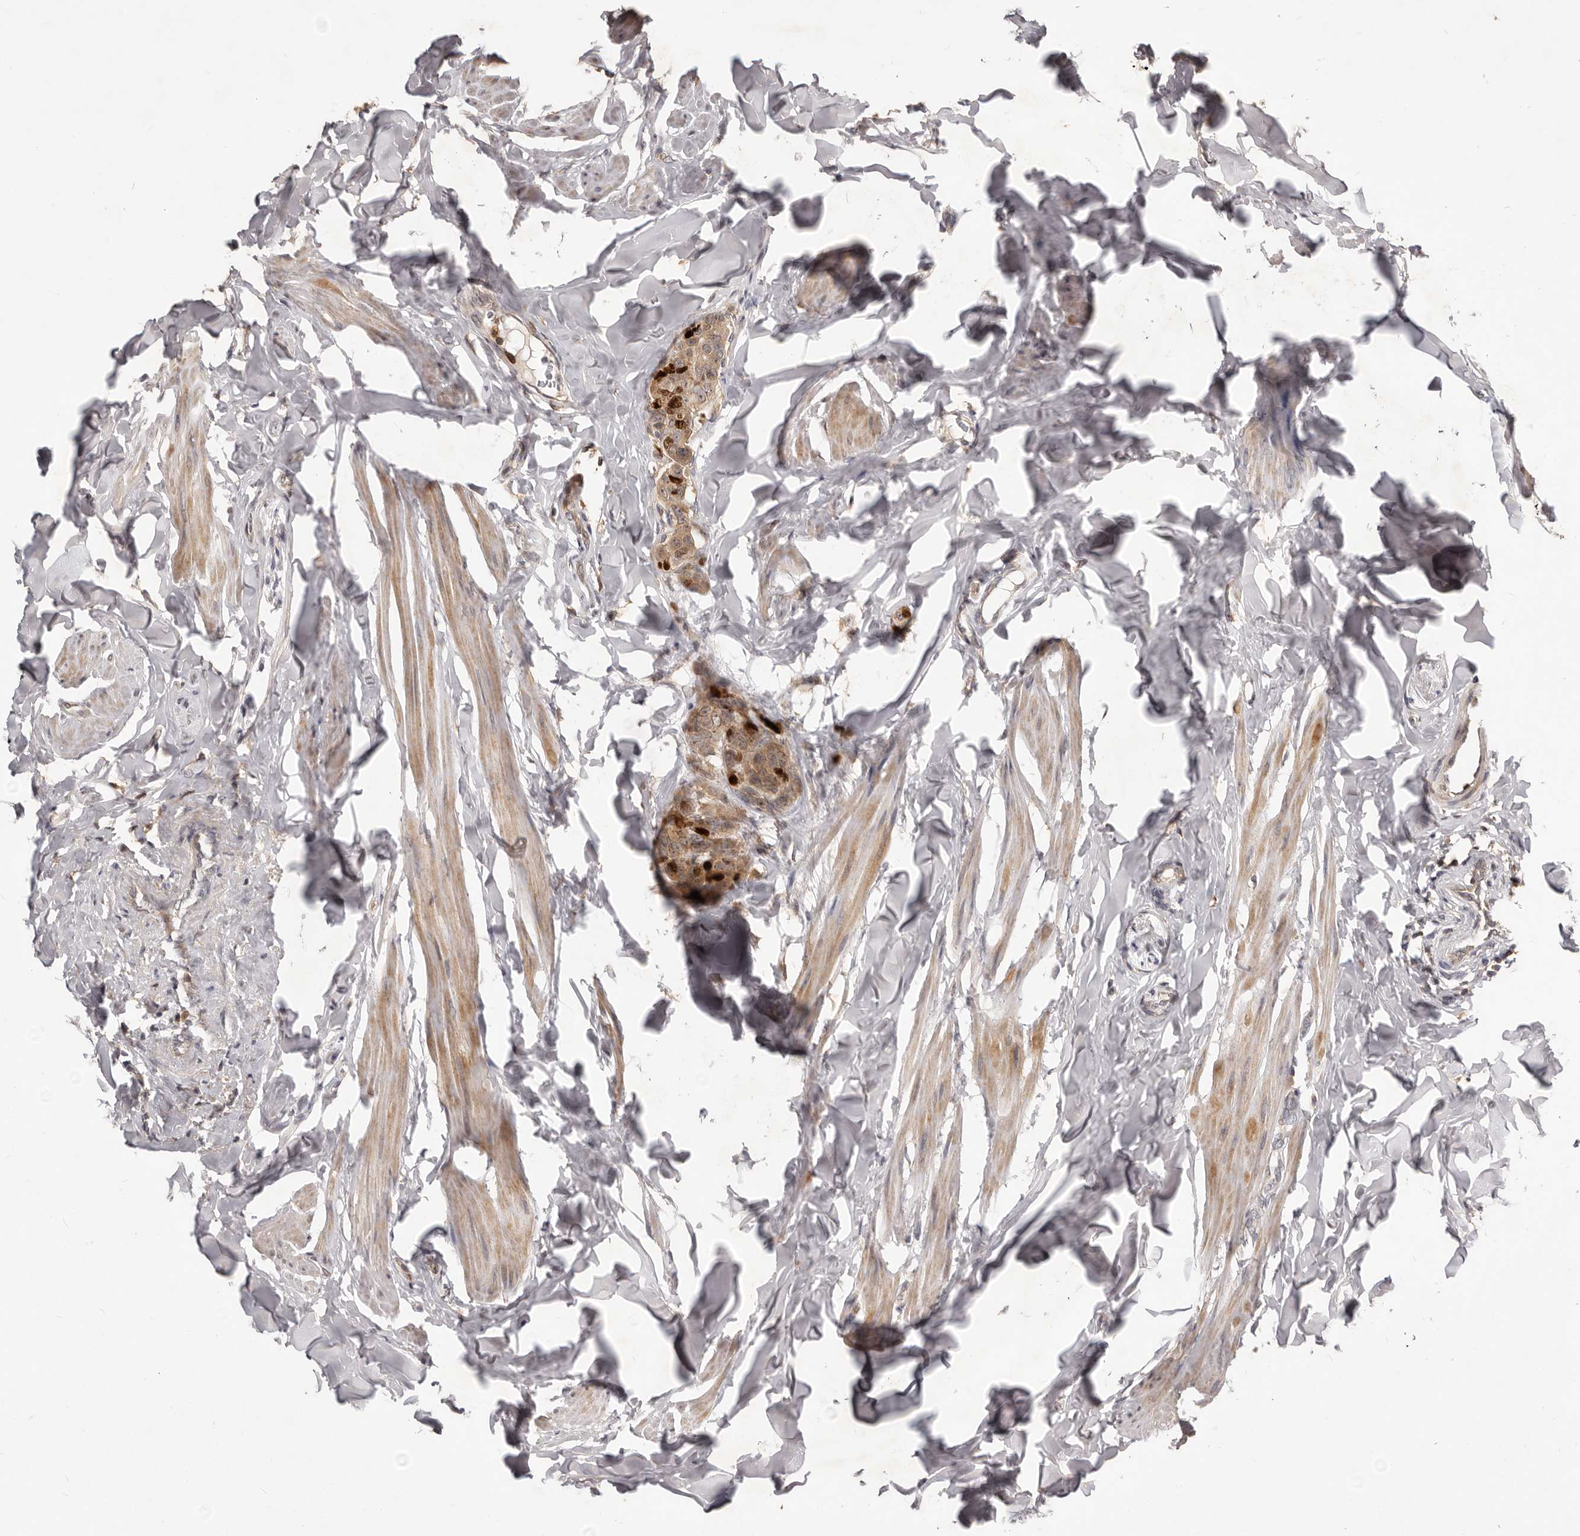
{"staining": {"intensity": "strong", "quantity": "25%-75%", "location": "cytoplasmic/membranous,nuclear"}, "tissue": "breast cancer", "cell_type": "Tumor cells", "image_type": "cancer", "snomed": [{"axis": "morphology", "description": "Duct carcinoma"}, {"axis": "topography", "description": "Breast"}], "caption": "Immunohistochemical staining of human infiltrating ductal carcinoma (breast) reveals strong cytoplasmic/membranous and nuclear protein positivity in approximately 25%-75% of tumor cells.", "gene": "RNF187", "patient": {"sex": "female", "age": 40}}